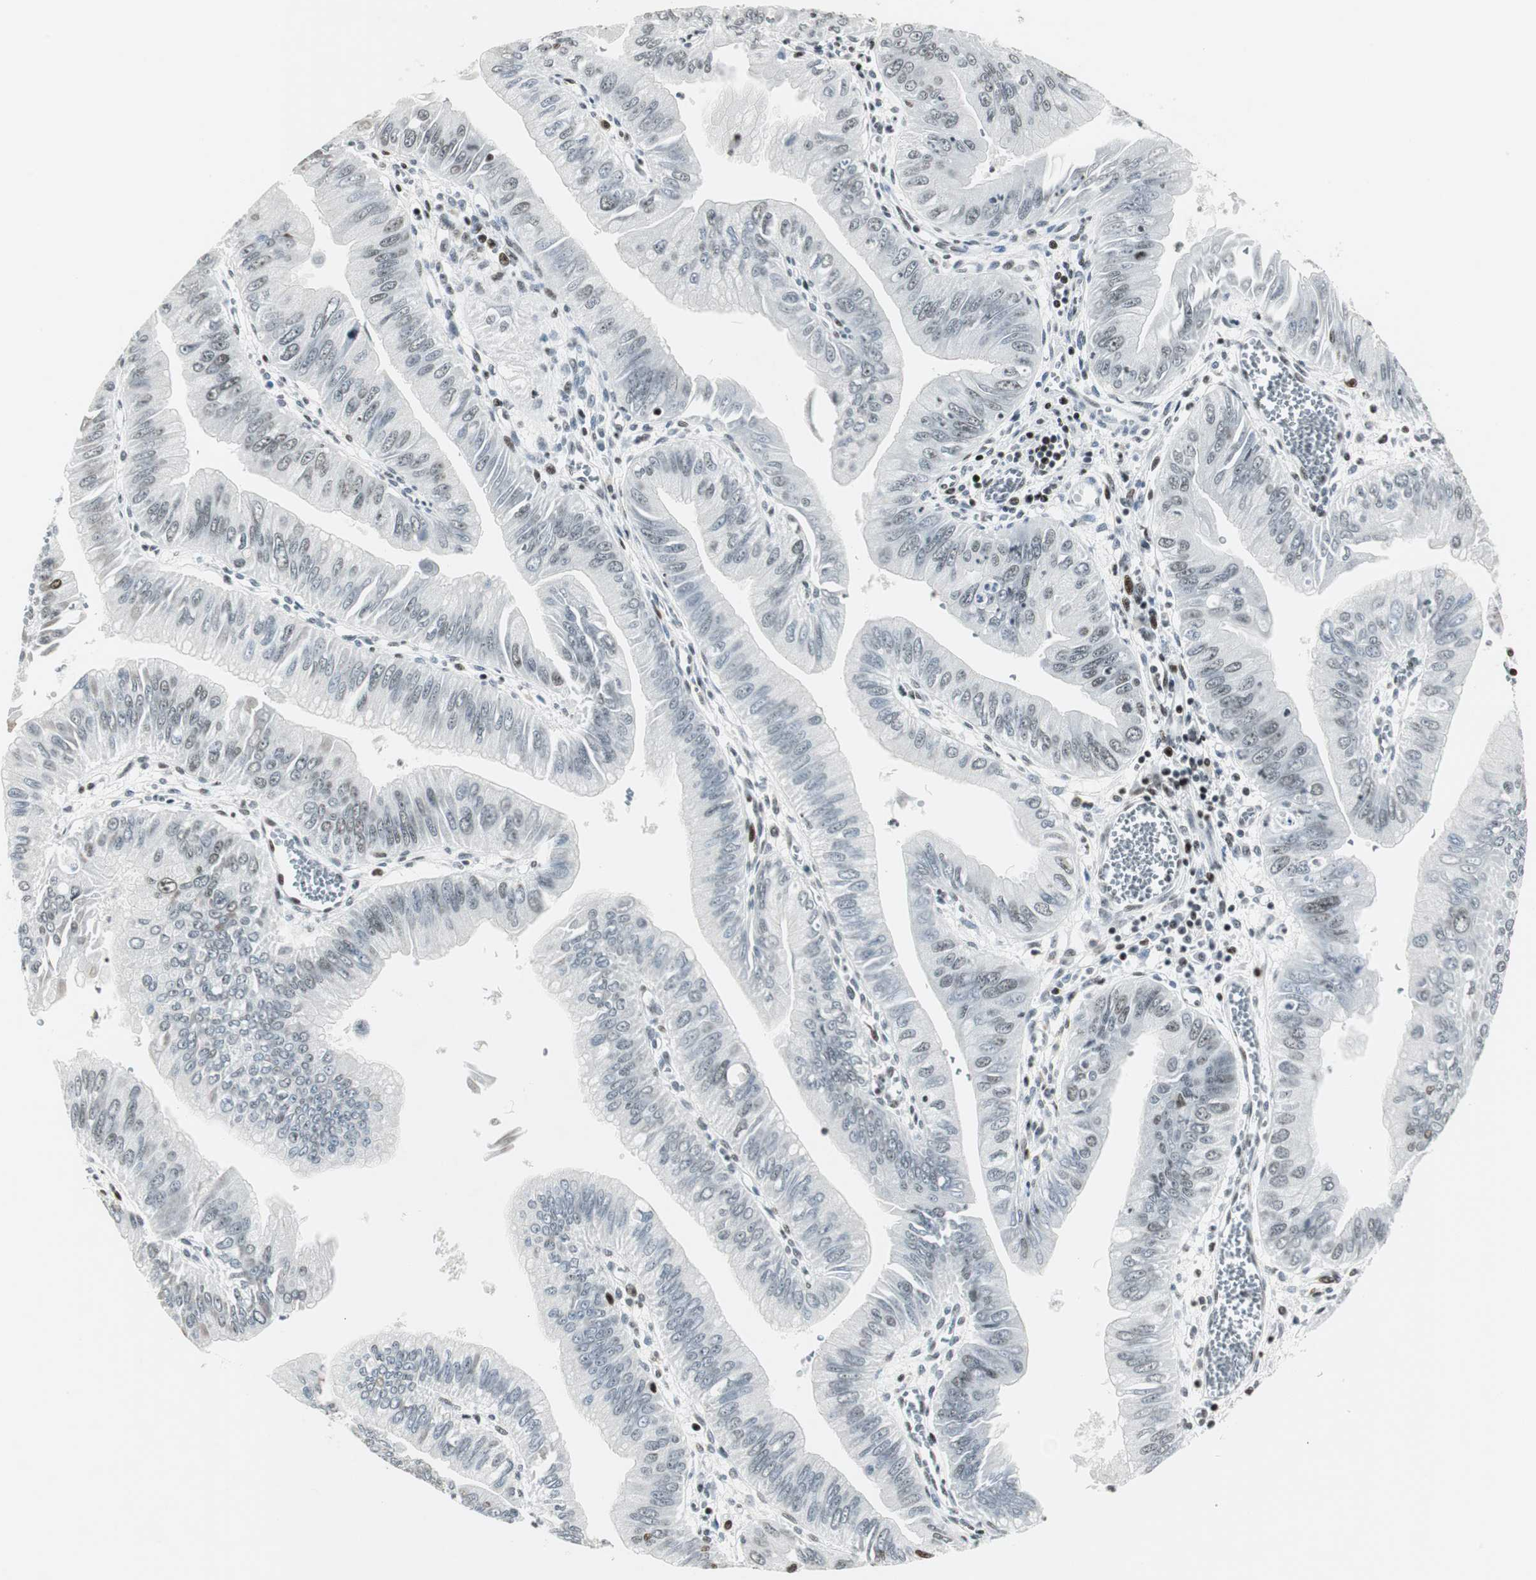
{"staining": {"intensity": "weak", "quantity": "<25%", "location": "nuclear"}, "tissue": "pancreatic cancer", "cell_type": "Tumor cells", "image_type": "cancer", "snomed": [{"axis": "morphology", "description": "Normal tissue, NOS"}, {"axis": "topography", "description": "Lymph node"}], "caption": "Immunohistochemical staining of pancreatic cancer demonstrates no significant expression in tumor cells.", "gene": "RBBP4", "patient": {"sex": "male", "age": 50}}